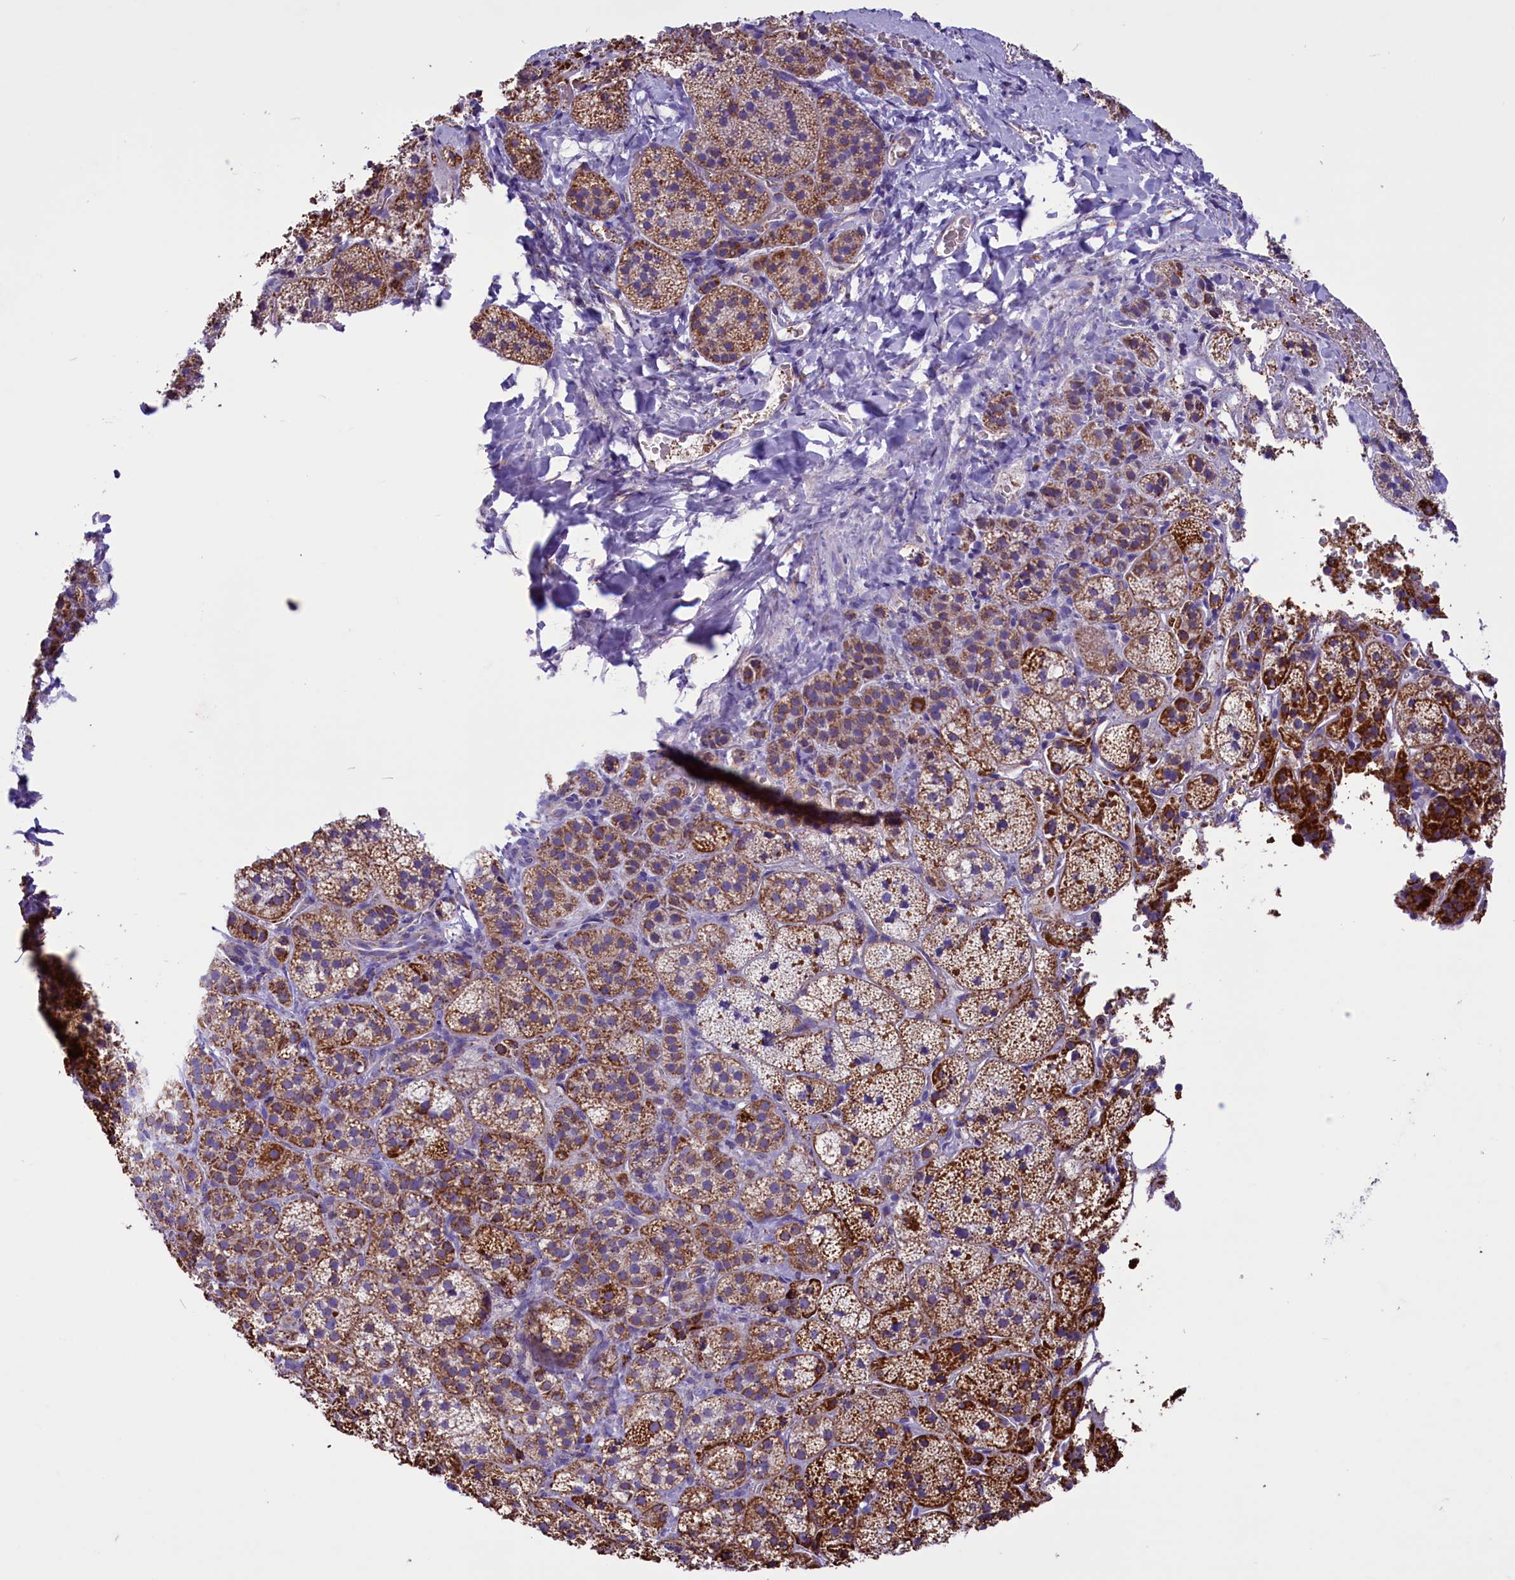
{"staining": {"intensity": "moderate", "quantity": ">75%", "location": "cytoplasmic/membranous"}, "tissue": "adrenal gland", "cell_type": "Glandular cells", "image_type": "normal", "snomed": [{"axis": "morphology", "description": "Normal tissue, NOS"}, {"axis": "topography", "description": "Adrenal gland"}], "caption": "Immunohistochemistry (IHC) micrograph of unremarkable human adrenal gland stained for a protein (brown), which displays medium levels of moderate cytoplasmic/membranous expression in approximately >75% of glandular cells.", "gene": "ICA1L", "patient": {"sex": "female", "age": 44}}